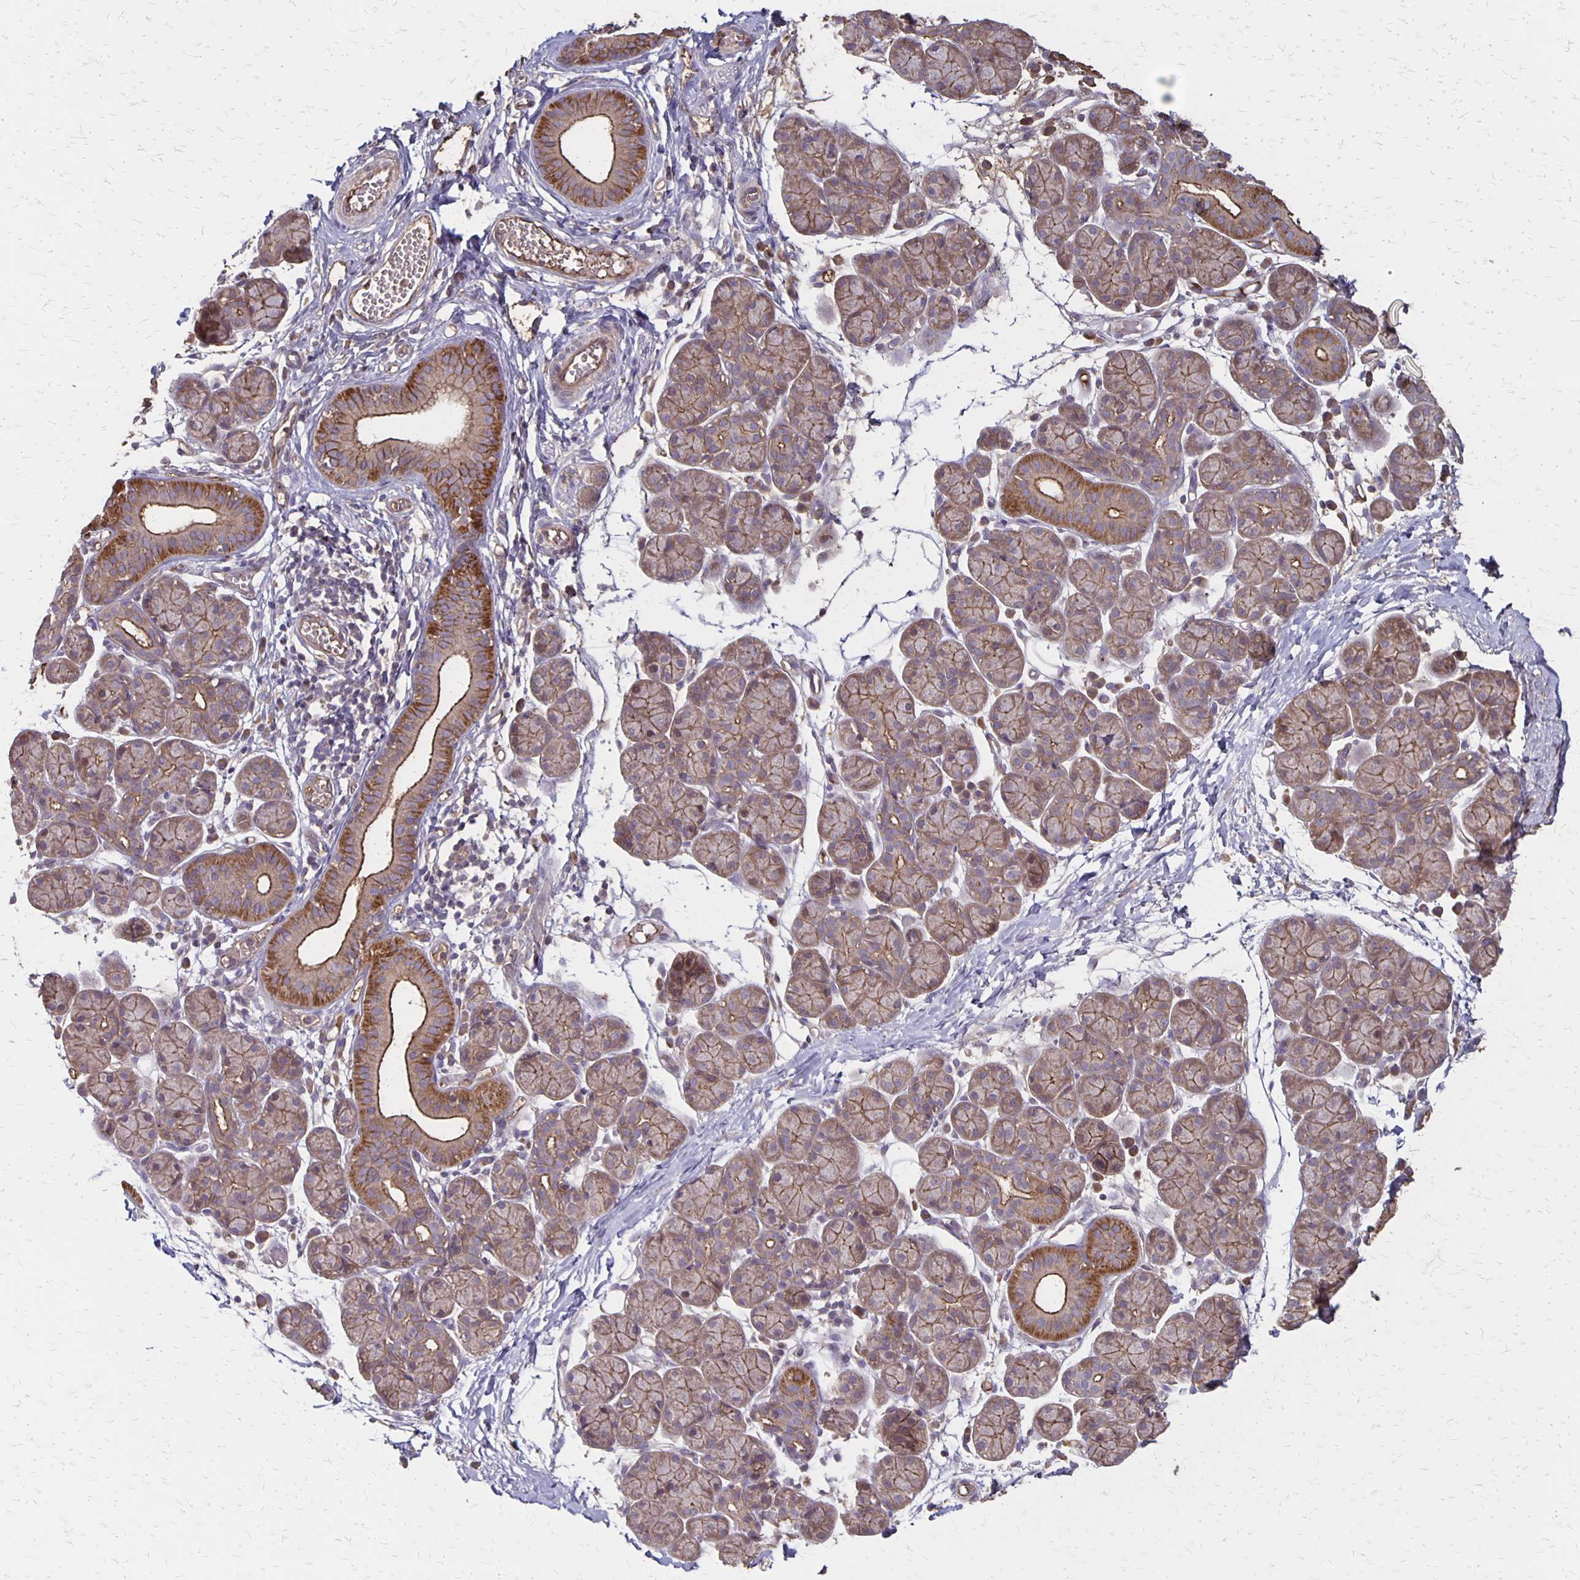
{"staining": {"intensity": "moderate", "quantity": "25%-75%", "location": "cytoplasmic/membranous"}, "tissue": "salivary gland", "cell_type": "Glandular cells", "image_type": "normal", "snomed": [{"axis": "morphology", "description": "Normal tissue, NOS"}, {"axis": "morphology", "description": "Inflammation, NOS"}, {"axis": "topography", "description": "Lymph node"}, {"axis": "topography", "description": "Salivary gland"}], "caption": "Immunohistochemical staining of normal human salivary gland displays medium levels of moderate cytoplasmic/membranous expression in about 25%-75% of glandular cells.", "gene": "PROM2", "patient": {"sex": "male", "age": 3}}